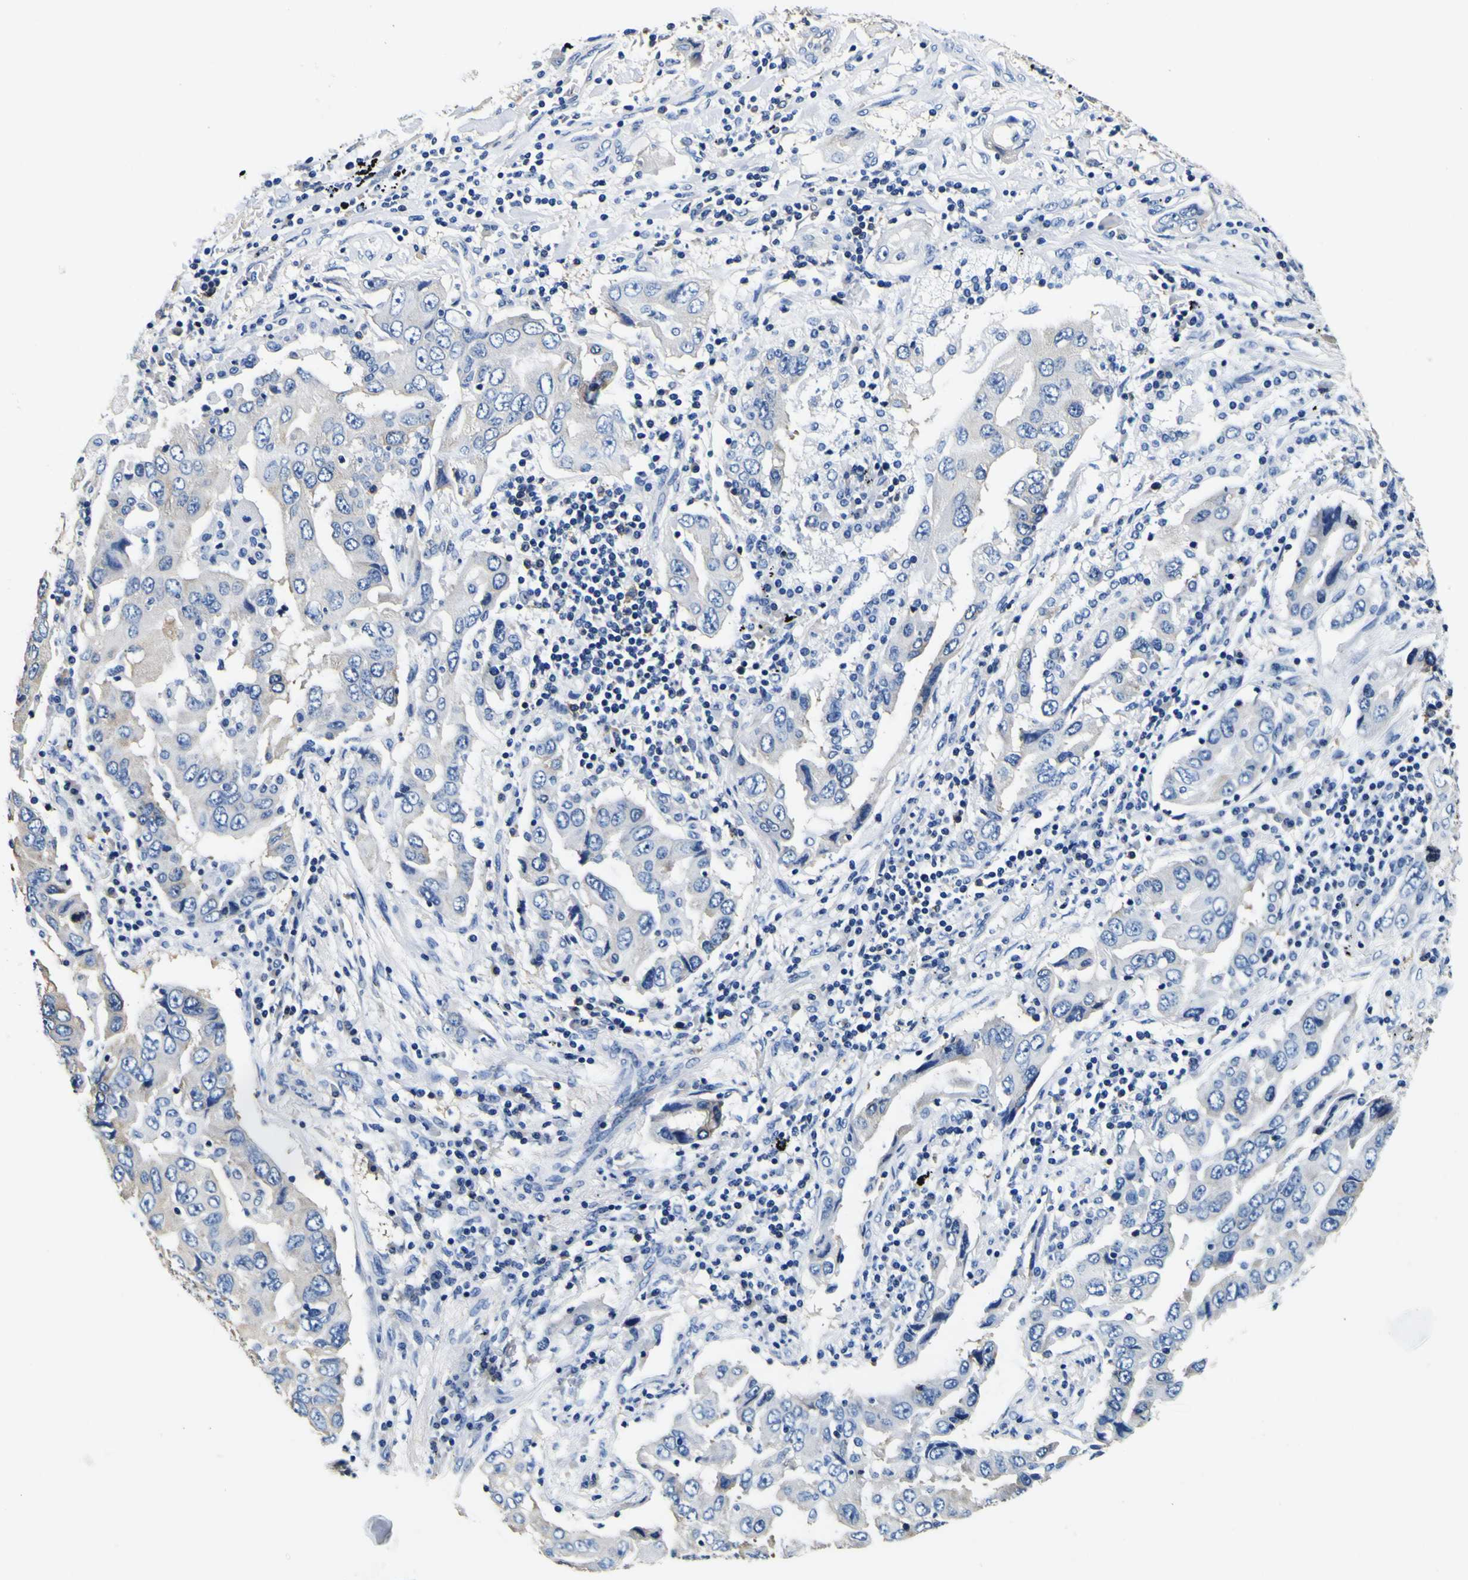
{"staining": {"intensity": "weak", "quantity": "<25%", "location": "cytoplasmic/membranous"}, "tissue": "lung cancer", "cell_type": "Tumor cells", "image_type": "cancer", "snomed": [{"axis": "morphology", "description": "Adenocarcinoma, NOS"}, {"axis": "topography", "description": "Lung"}], "caption": "High magnification brightfield microscopy of lung cancer (adenocarcinoma) stained with DAB (brown) and counterstained with hematoxylin (blue): tumor cells show no significant expression.", "gene": "TUBA1B", "patient": {"sex": "female", "age": 65}}